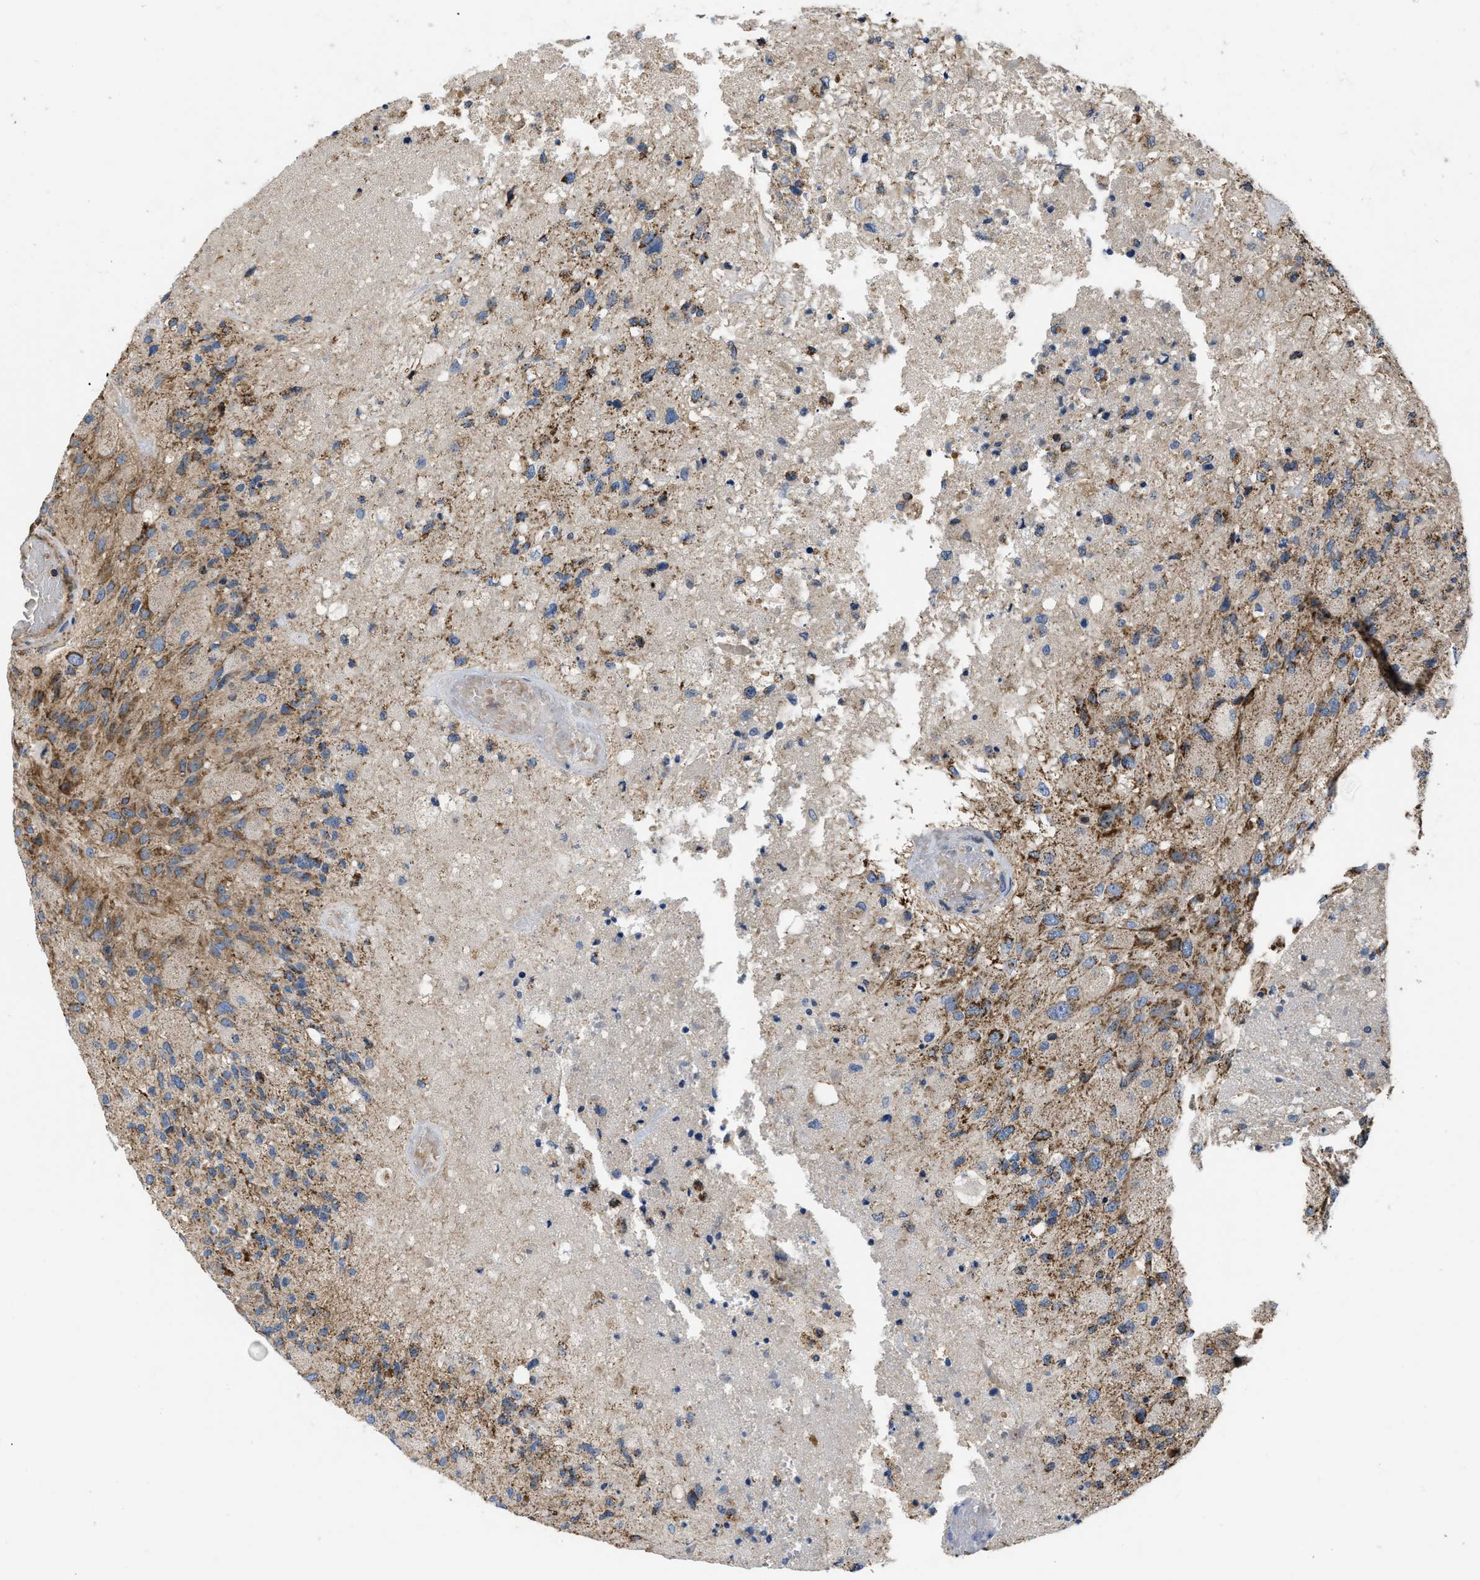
{"staining": {"intensity": "moderate", "quantity": ">75%", "location": "cytoplasmic/membranous"}, "tissue": "glioma", "cell_type": "Tumor cells", "image_type": "cancer", "snomed": [{"axis": "morphology", "description": "Normal tissue, NOS"}, {"axis": "morphology", "description": "Glioma, malignant, High grade"}, {"axis": "topography", "description": "Cerebral cortex"}], "caption": "Immunohistochemistry of malignant glioma (high-grade) exhibits medium levels of moderate cytoplasmic/membranous positivity in approximately >75% of tumor cells.", "gene": "OPTN", "patient": {"sex": "male", "age": 77}}